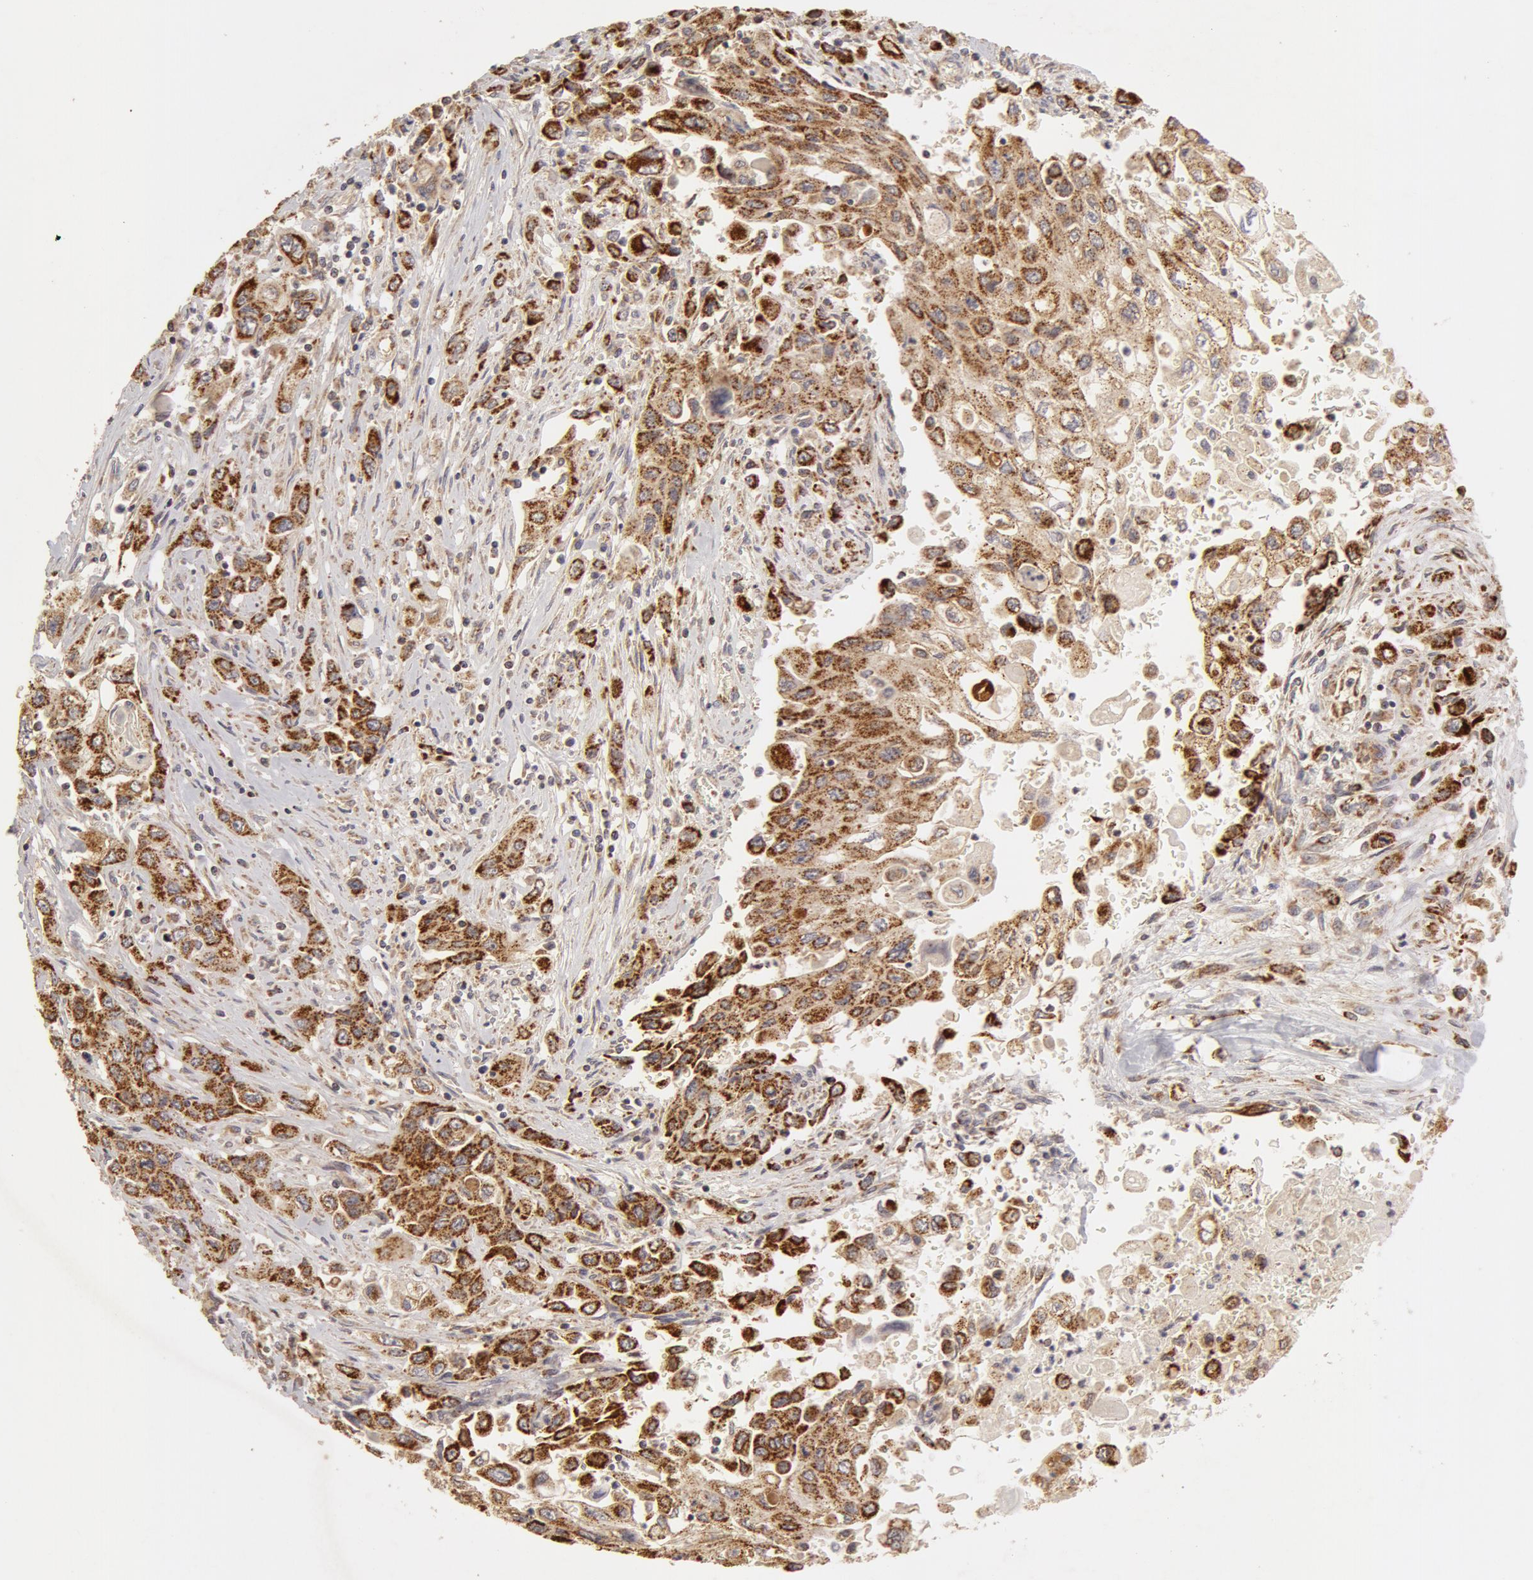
{"staining": {"intensity": "moderate", "quantity": "25%-75%", "location": "cytoplasmic/membranous"}, "tissue": "pancreatic cancer", "cell_type": "Tumor cells", "image_type": "cancer", "snomed": [{"axis": "morphology", "description": "Adenocarcinoma, NOS"}, {"axis": "topography", "description": "Pancreas"}], "caption": "Immunohistochemistry (IHC) photomicrograph of neoplastic tissue: human pancreatic adenocarcinoma stained using immunohistochemistry (IHC) reveals medium levels of moderate protein expression localized specifically in the cytoplasmic/membranous of tumor cells, appearing as a cytoplasmic/membranous brown color.", "gene": "ADPRH", "patient": {"sex": "male", "age": 70}}